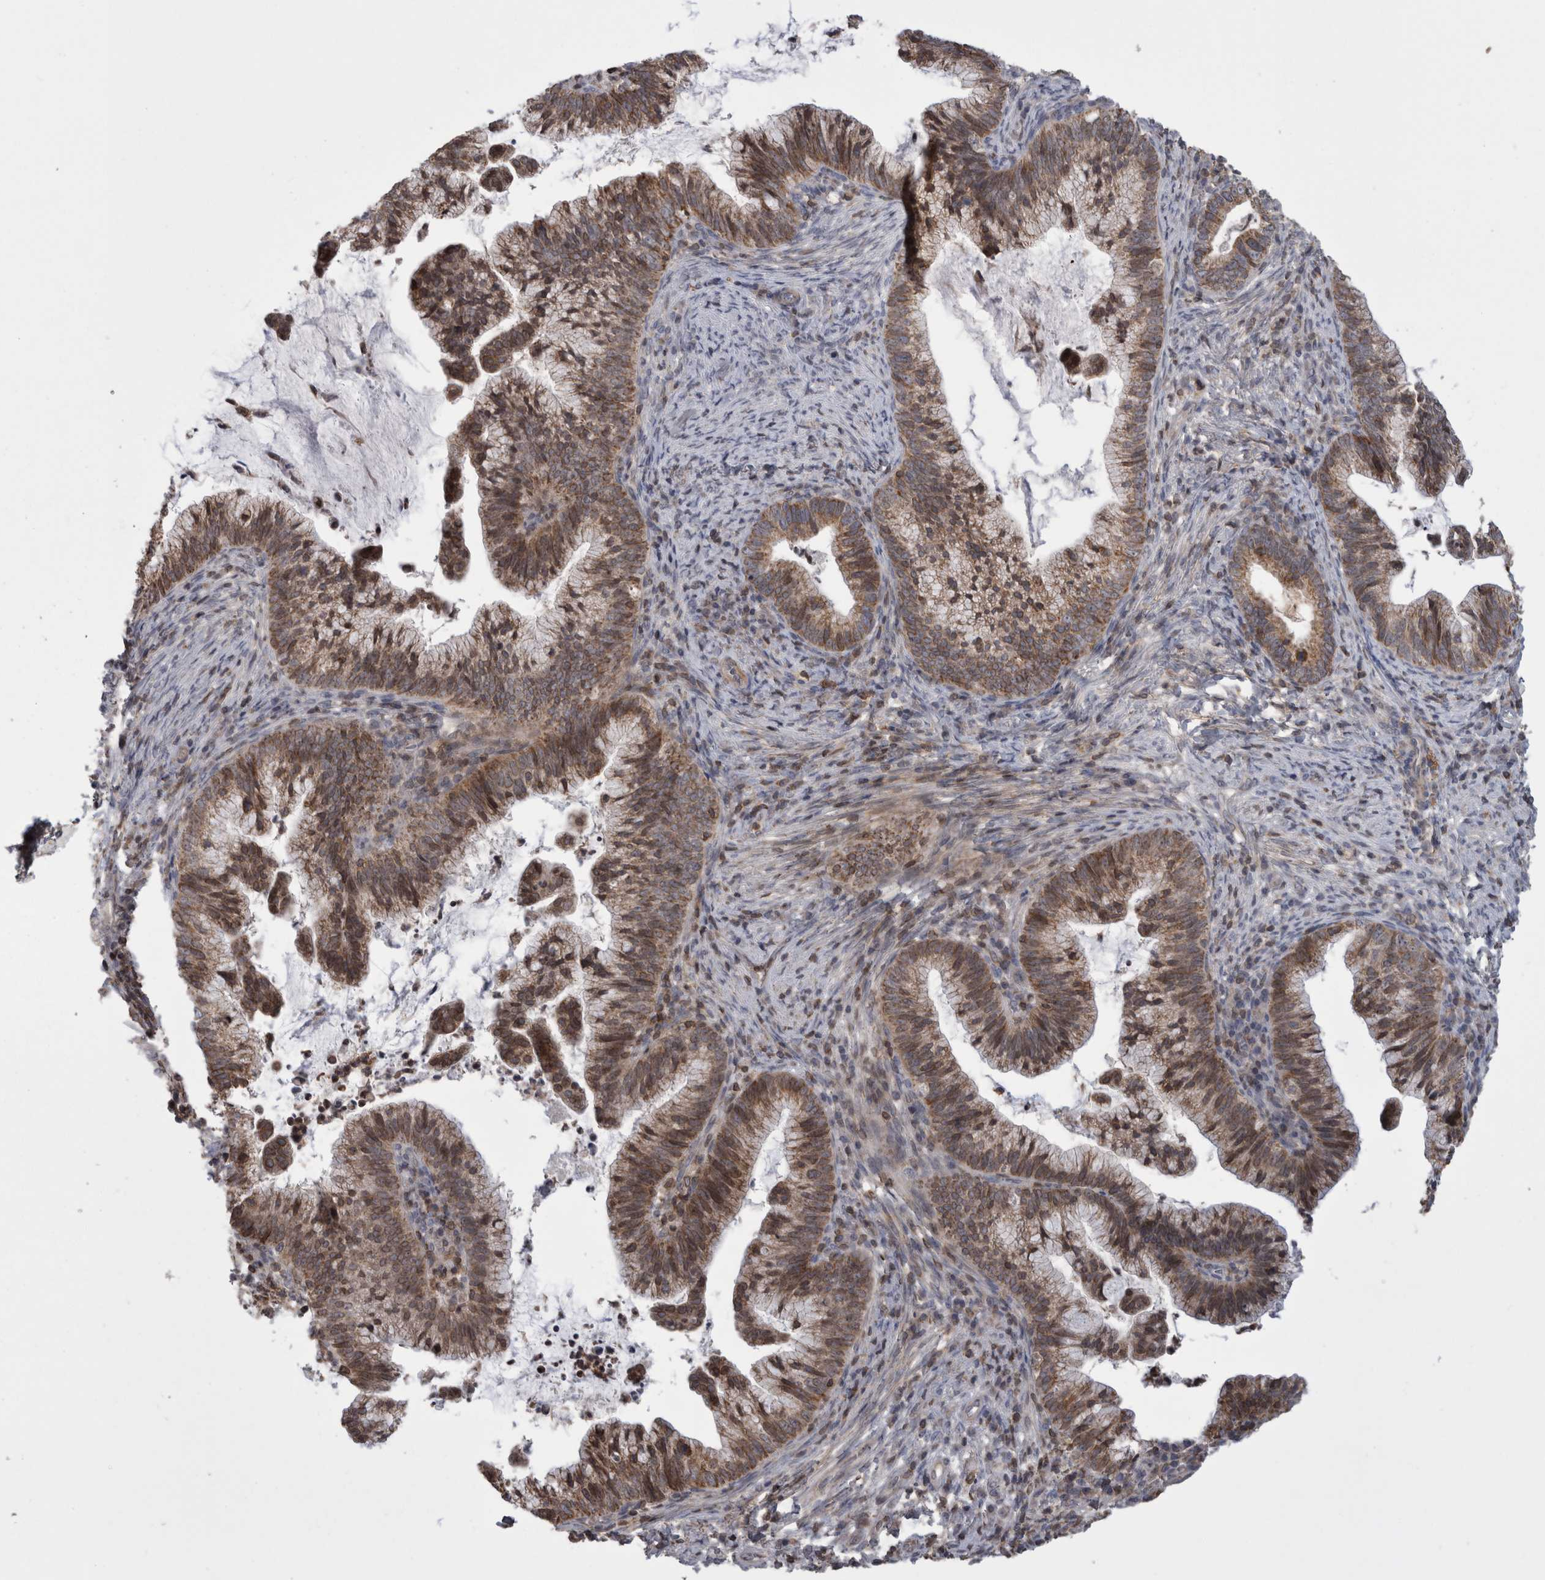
{"staining": {"intensity": "weak", "quantity": ">75%", "location": "cytoplasmic/membranous"}, "tissue": "cervical cancer", "cell_type": "Tumor cells", "image_type": "cancer", "snomed": [{"axis": "morphology", "description": "Adenocarcinoma, NOS"}, {"axis": "topography", "description": "Cervix"}], "caption": "Cervical adenocarcinoma stained with a brown dye exhibits weak cytoplasmic/membranous positive positivity in about >75% of tumor cells.", "gene": "DARS2", "patient": {"sex": "female", "age": 36}}